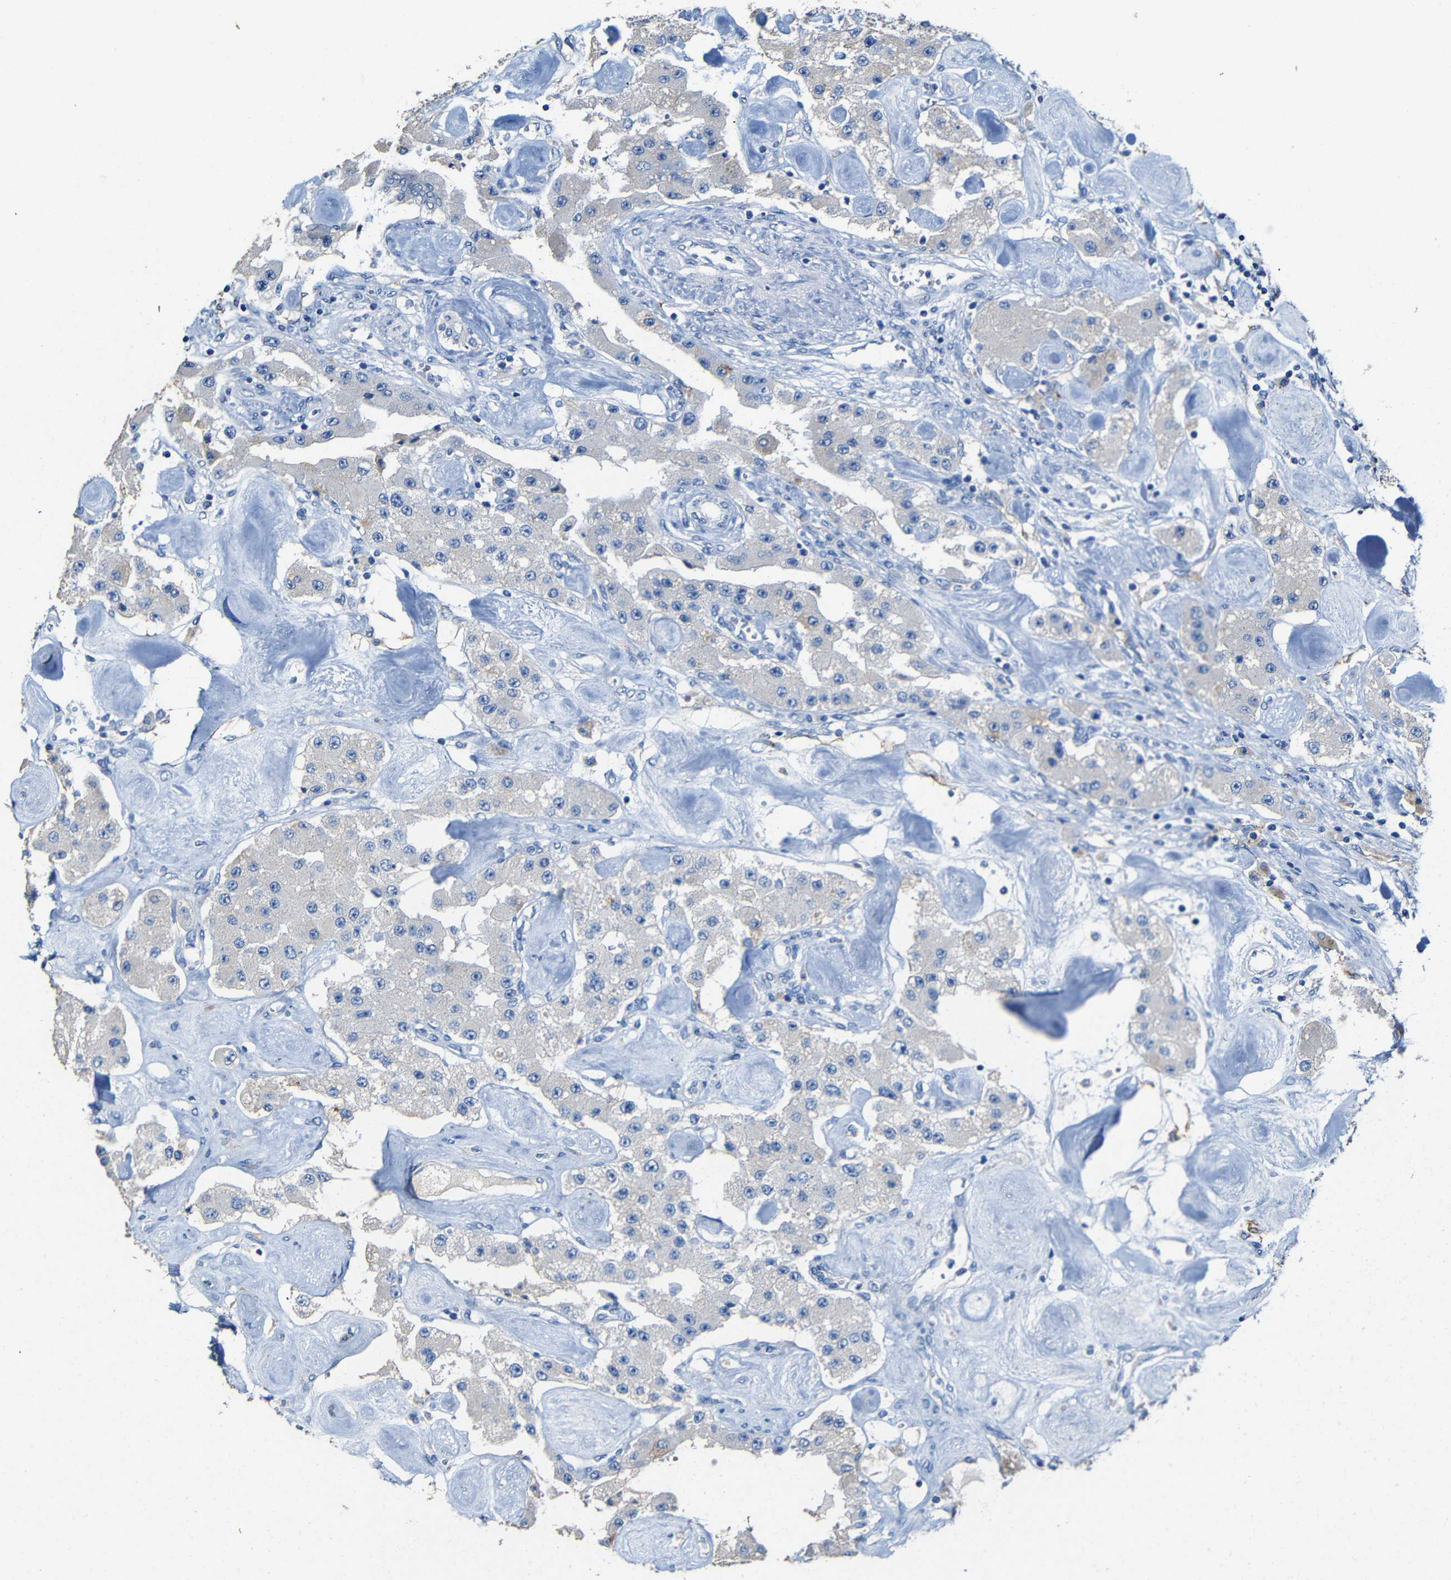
{"staining": {"intensity": "negative", "quantity": "none", "location": "none"}, "tissue": "carcinoid", "cell_type": "Tumor cells", "image_type": "cancer", "snomed": [{"axis": "morphology", "description": "Carcinoid, malignant, NOS"}, {"axis": "topography", "description": "Pancreas"}], "caption": "IHC of carcinoid shows no expression in tumor cells.", "gene": "ACKR2", "patient": {"sex": "male", "age": 41}}